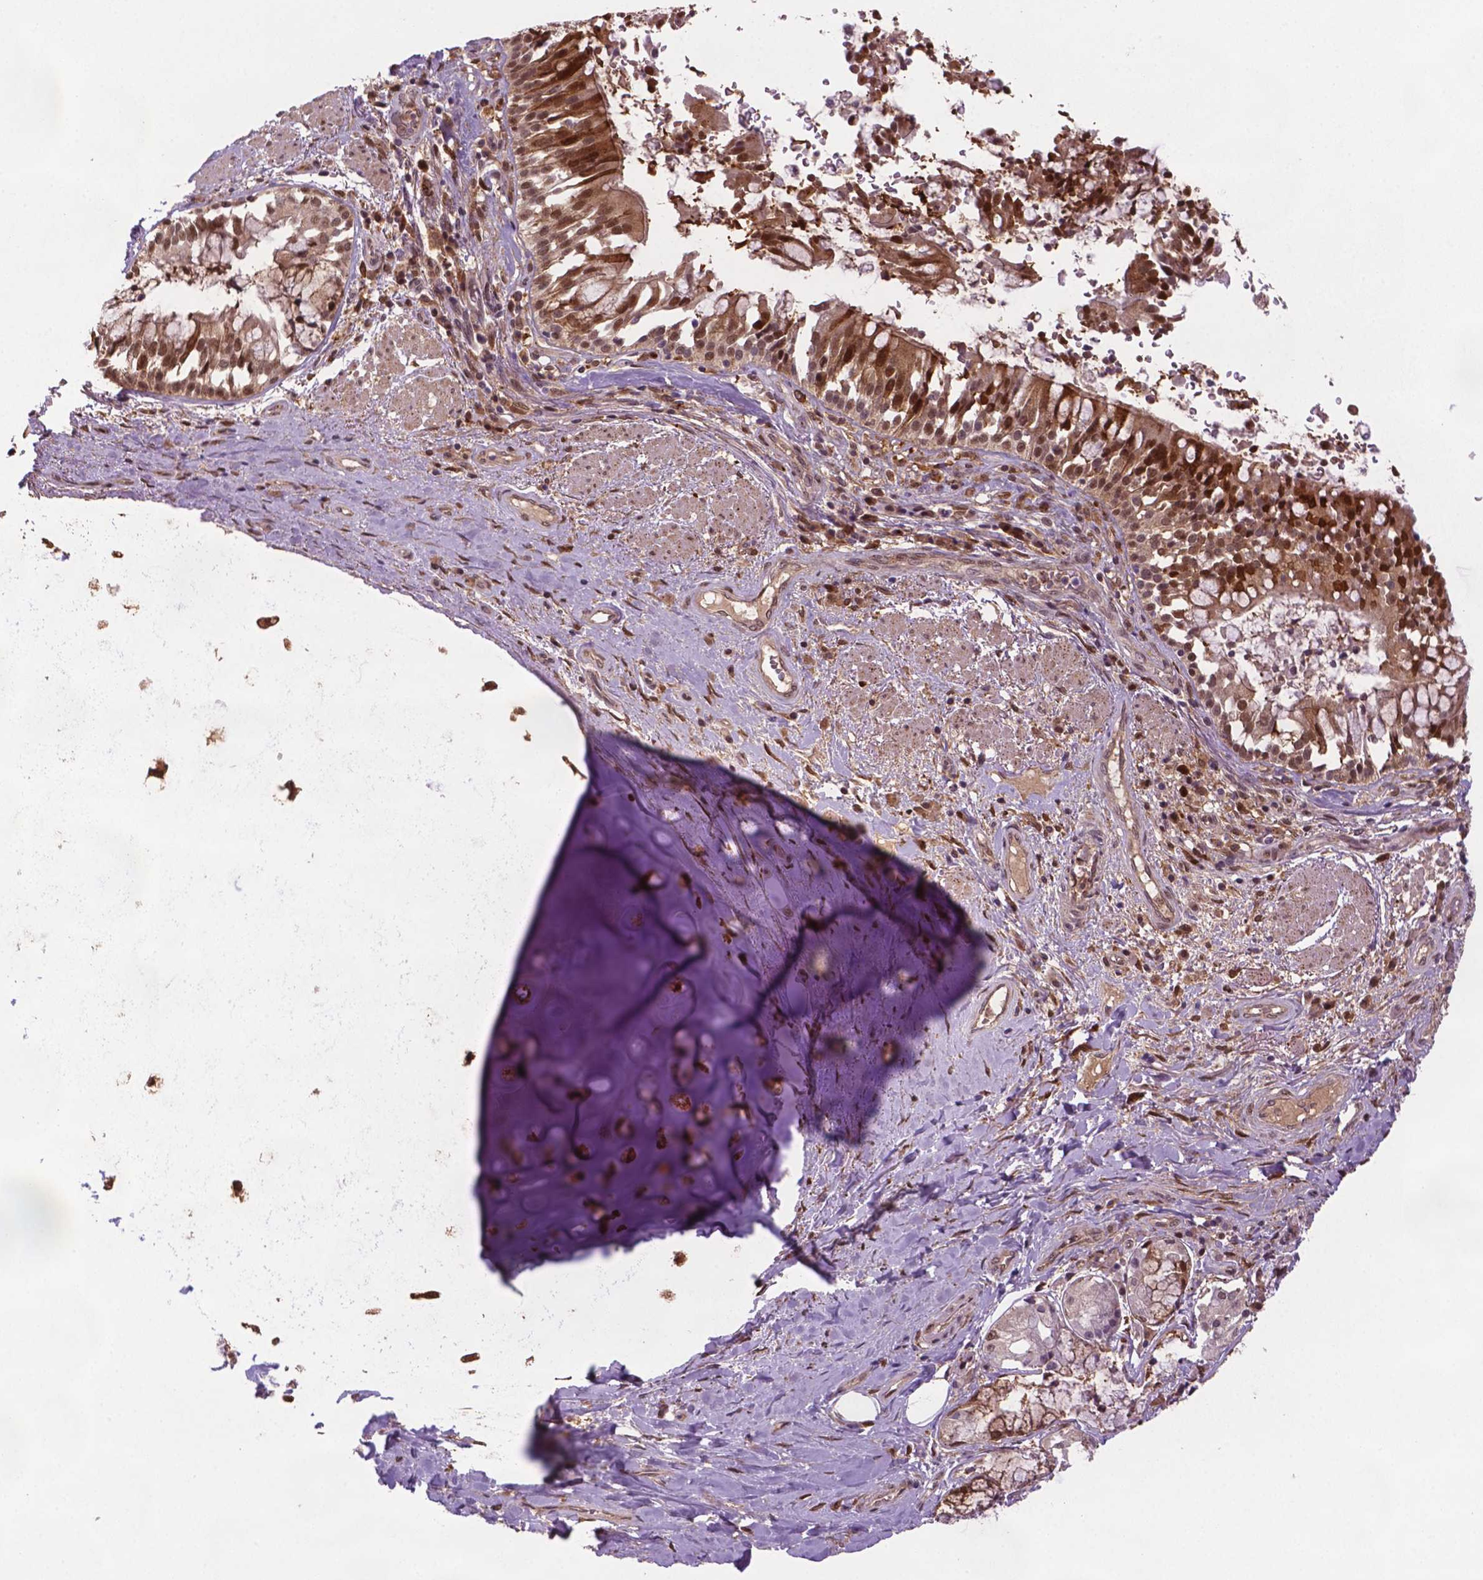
{"staining": {"intensity": "moderate", "quantity": ">75%", "location": "cytoplasmic/membranous"}, "tissue": "soft tissue", "cell_type": "Chondrocytes", "image_type": "normal", "snomed": [{"axis": "morphology", "description": "Normal tissue, NOS"}, {"axis": "topography", "description": "Cartilage tissue"}, {"axis": "topography", "description": "Bronchus"}], "caption": "DAB immunohistochemical staining of normal soft tissue exhibits moderate cytoplasmic/membranous protein staining in approximately >75% of chondrocytes. (Stains: DAB (3,3'-diaminobenzidine) in brown, nuclei in blue, Microscopy: brightfield microscopy at high magnification).", "gene": "PLIN3", "patient": {"sex": "male", "age": 64}}